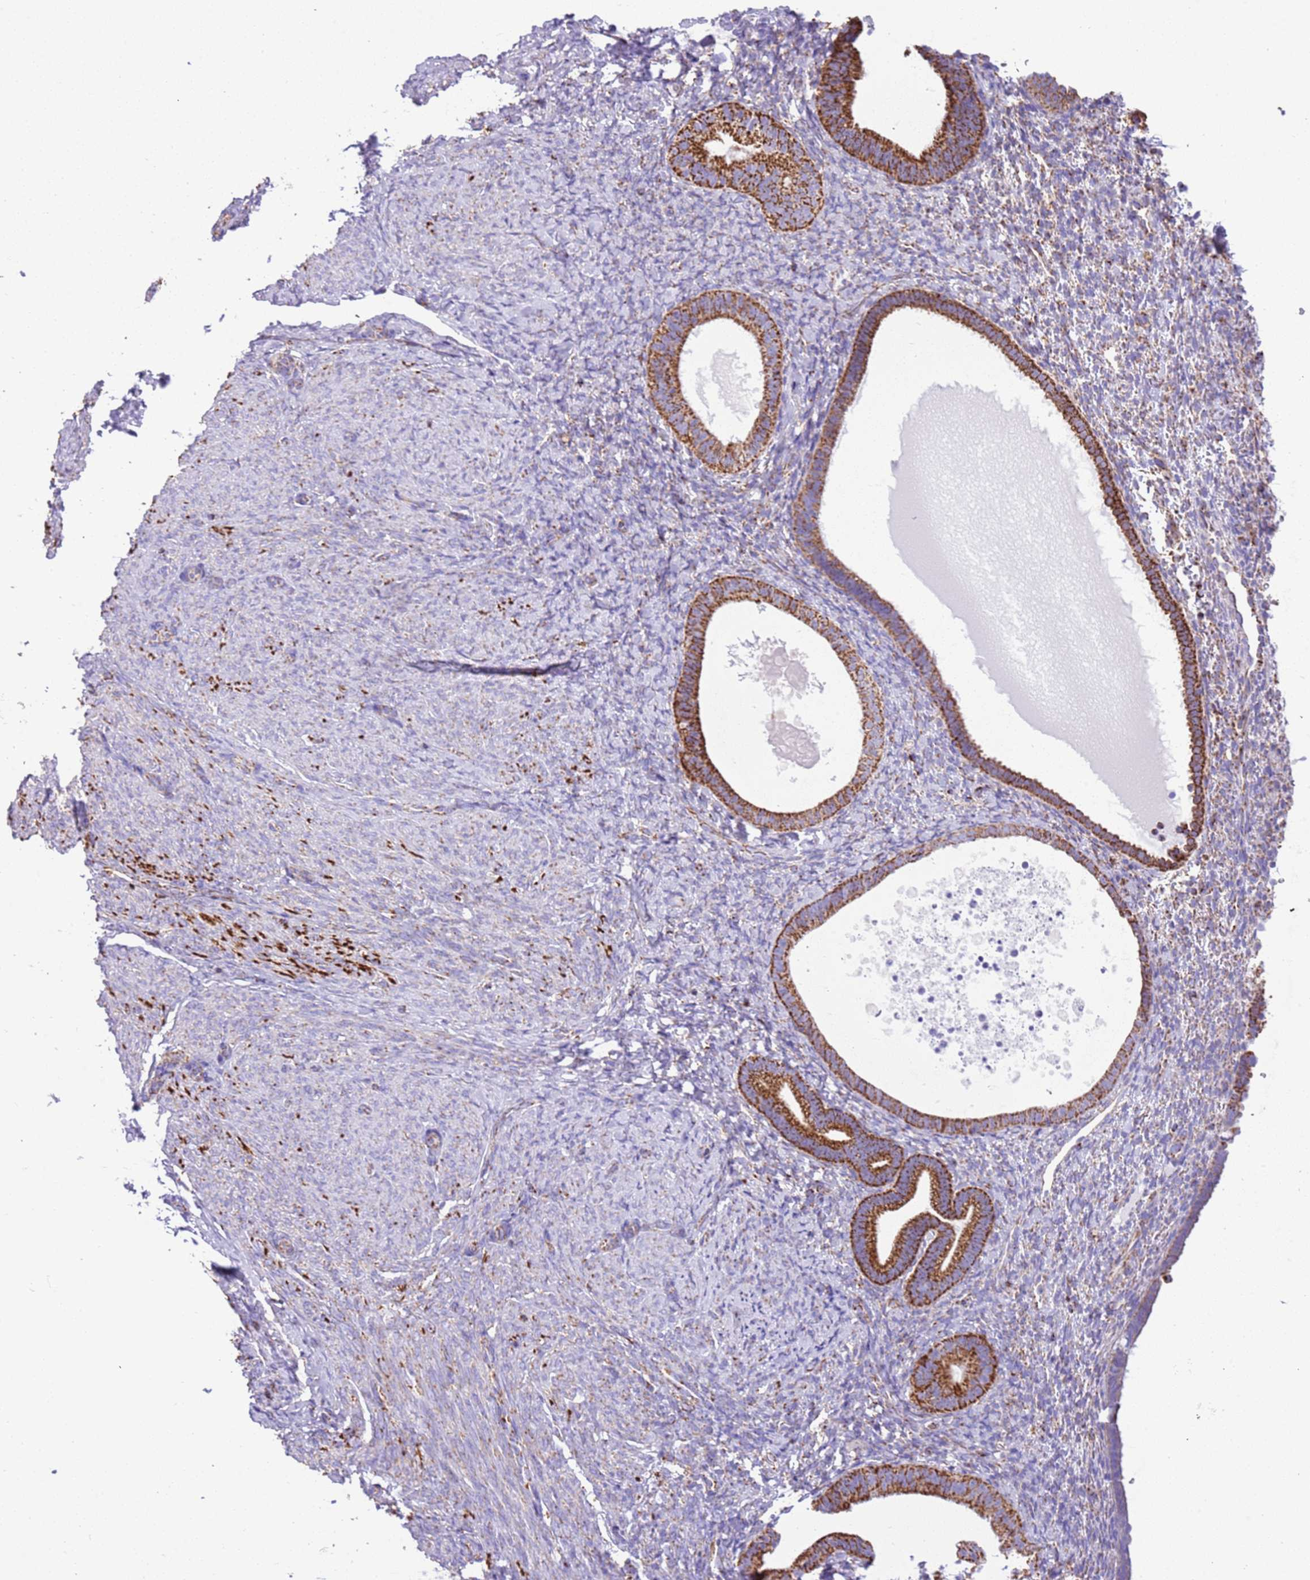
{"staining": {"intensity": "weak", "quantity": "<25%", "location": "cytoplasmic/membranous"}, "tissue": "endometrium", "cell_type": "Cells in endometrial stroma", "image_type": "normal", "snomed": [{"axis": "morphology", "description": "Normal tissue, NOS"}, {"axis": "topography", "description": "Endometrium"}], "caption": "High power microscopy image of an immunohistochemistry (IHC) micrograph of normal endometrium, revealing no significant staining in cells in endometrial stroma. (DAB IHC visualized using brightfield microscopy, high magnification).", "gene": "SUCLG2", "patient": {"sex": "female", "age": 65}}